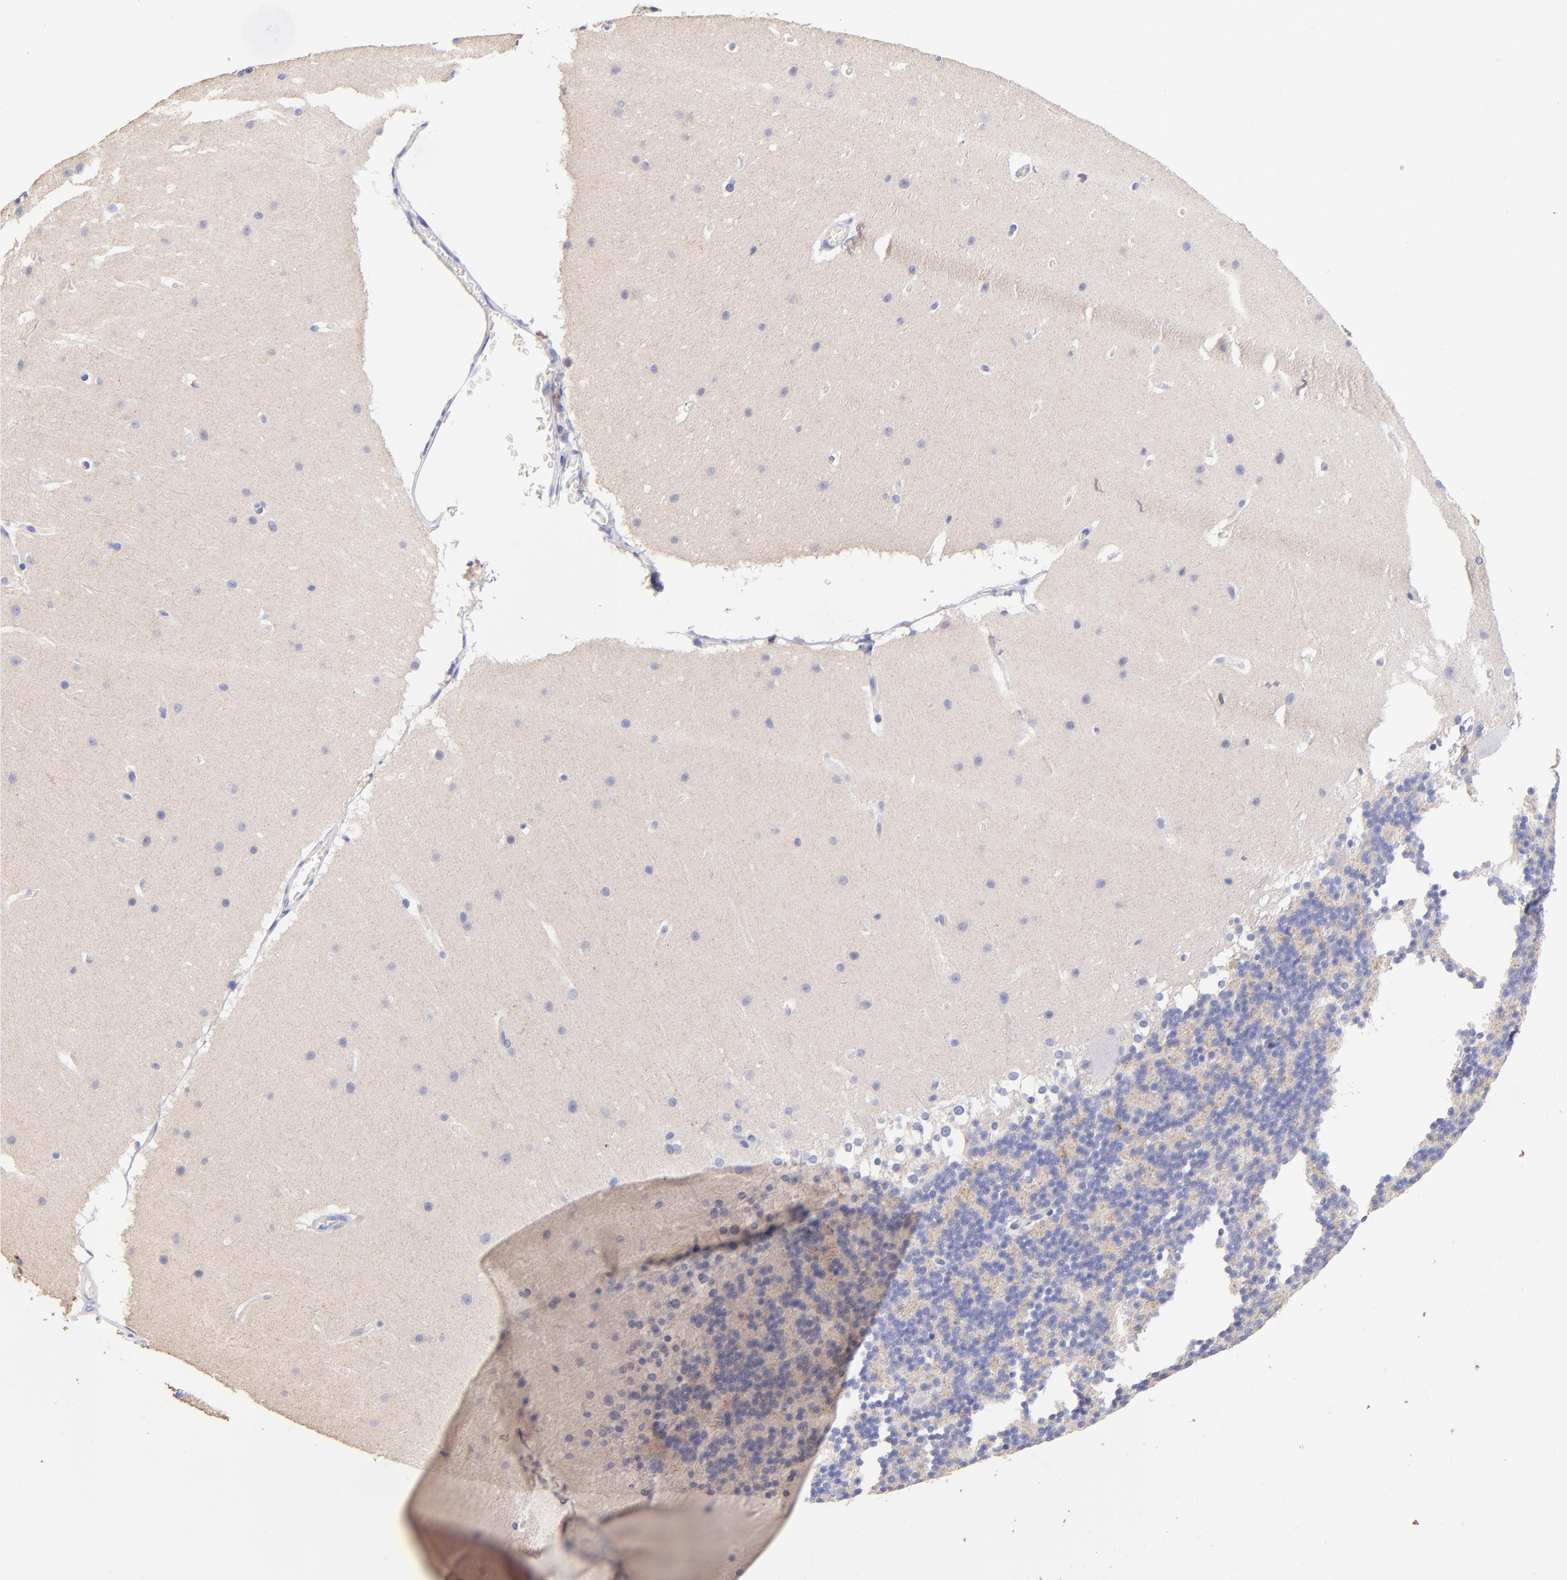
{"staining": {"intensity": "negative", "quantity": "none", "location": "none"}, "tissue": "cerebellum", "cell_type": "Cells in granular layer", "image_type": "normal", "snomed": [{"axis": "morphology", "description": "Normal tissue, NOS"}, {"axis": "topography", "description": "Cerebellum"}], "caption": "Image shows no significant protein positivity in cells in granular layer of unremarkable cerebellum.", "gene": "RAB3B", "patient": {"sex": "female", "age": 19}}